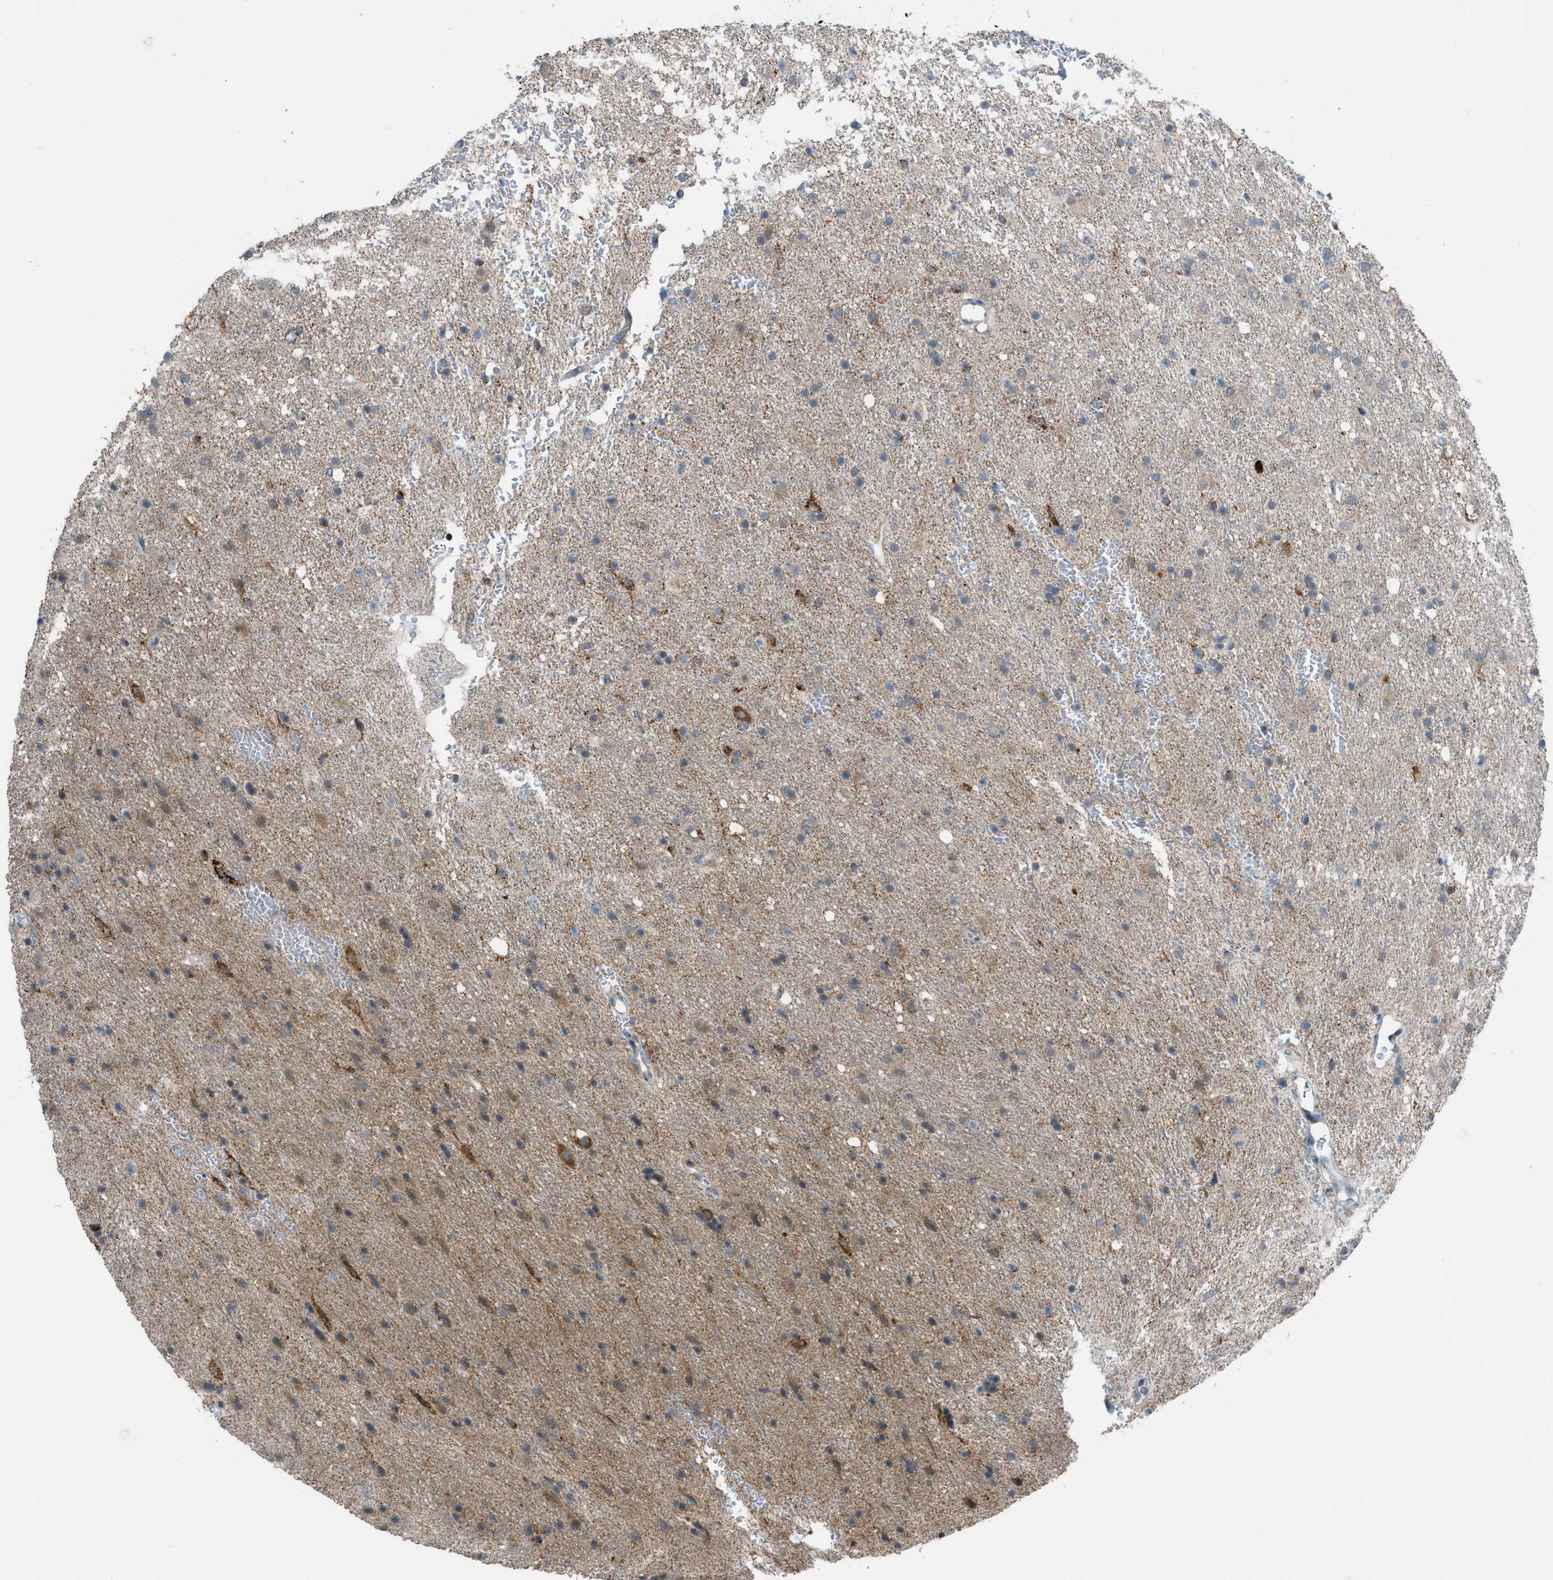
{"staining": {"intensity": "weak", "quantity": "25%-75%", "location": "cytoplasmic/membranous"}, "tissue": "glioma", "cell_type": "Tumor cells", "image_type": "cancer", "snomed": [{"axis": "morphology", "description": "Glioma, malignant, Low grade"}, {"axis": "topography", "description": "Brain"}], "caption": "Weak cytoplasmic/membranous positivity for a protein is present in approximately 25%-75% of tumor cells of glioma using immunohistochemistry (IHC).", "gene": "SRM", "patient": {"sex": "male", "age": 77}}